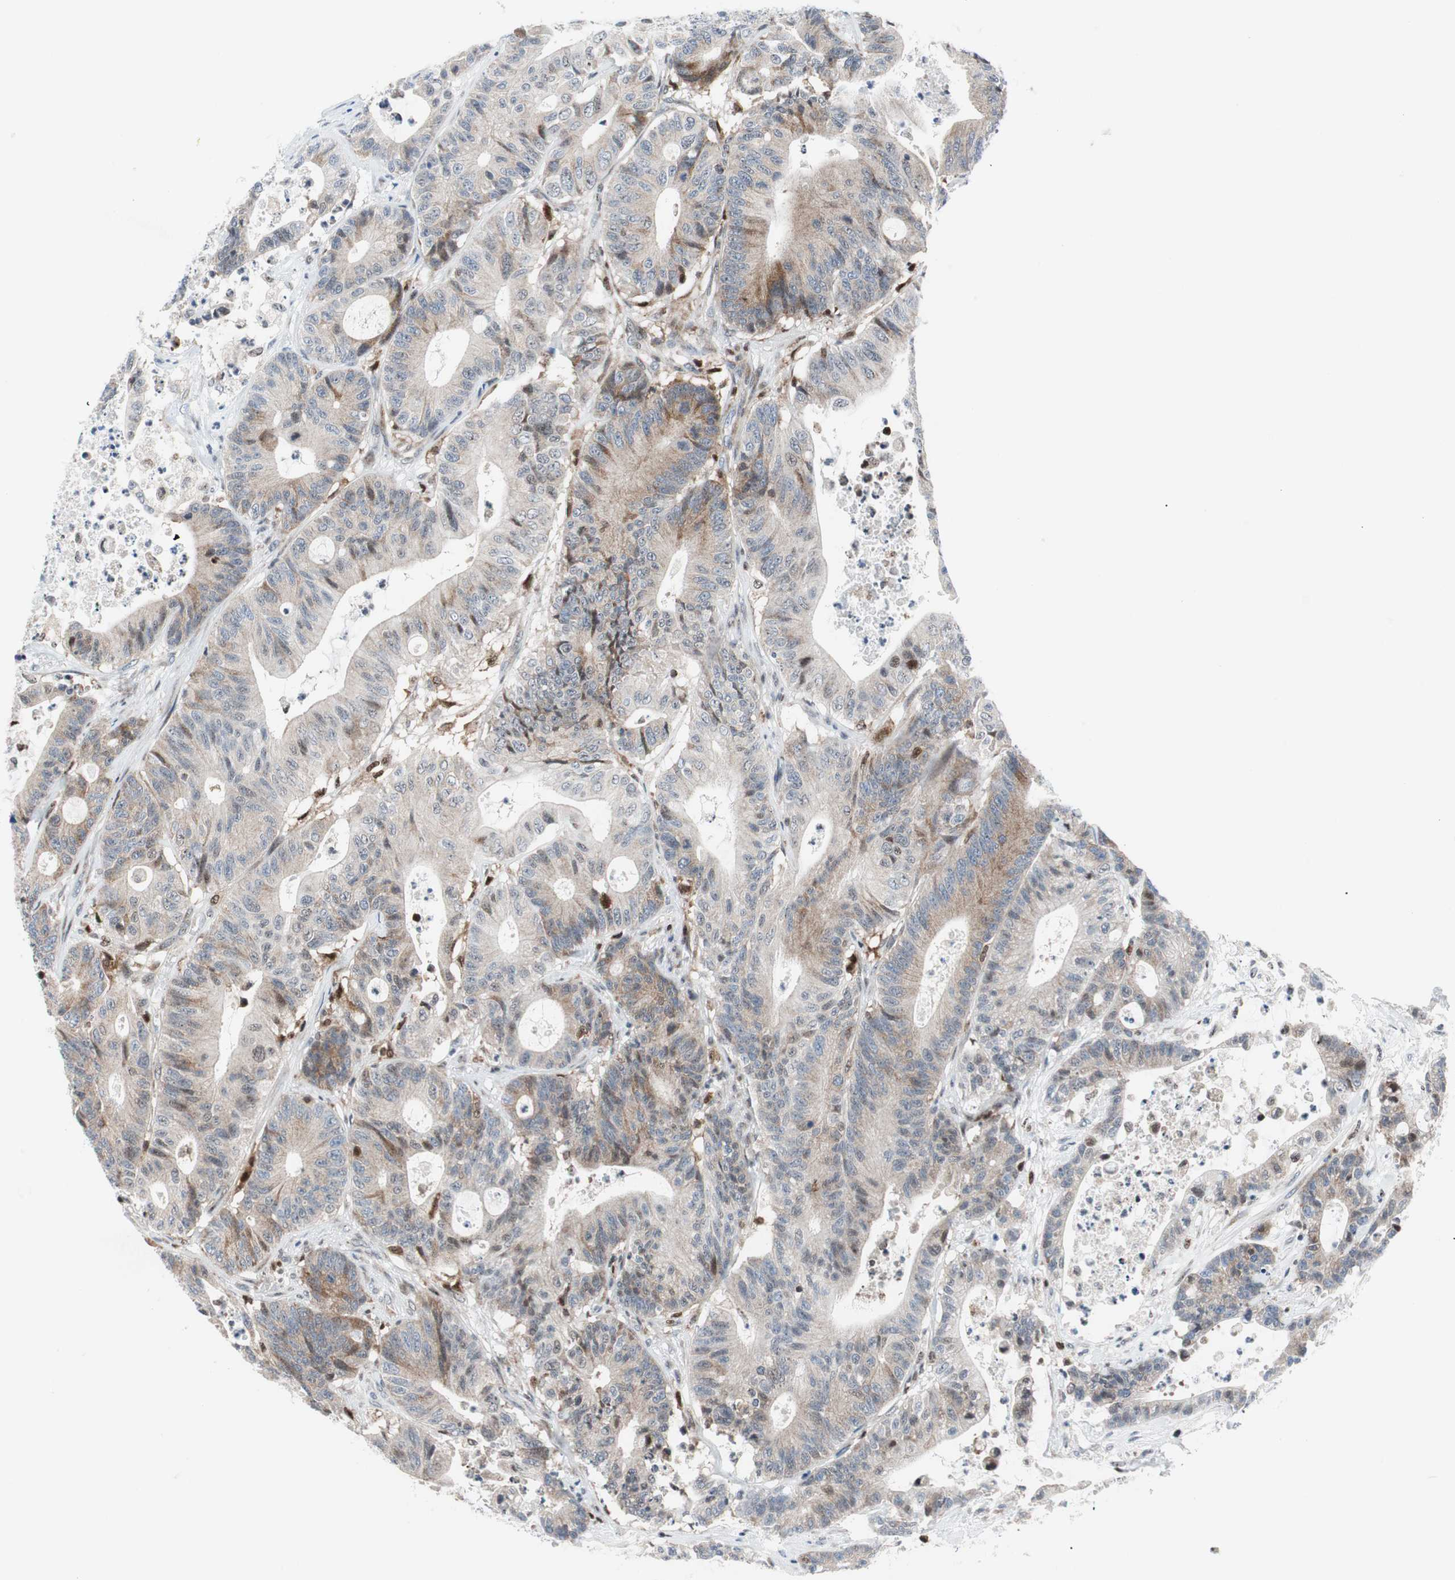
{"staining": {"intensity": "moderate", "quantity": "25%-75%", "location": "cytoplasmic/membranous"}, "tissue": "colorectal cancer", "cell_type": "Tumor cells", "image_type": "cancer", "snomed": [{"axis": "morphology", "description": "Adenocarcinoma, NOS"}, {"axis": "topography", "description": "Colon"}], "caption": "This photomicrograph displays immunohistochemistry staining of human colorectal adenocarcinoma, with medium moderate cytoplasmic/membranous positivity in approximately 25%-75% of tumor cells.", "gene": "RGS10", "patient": {"sex": "female", "age": 84}}